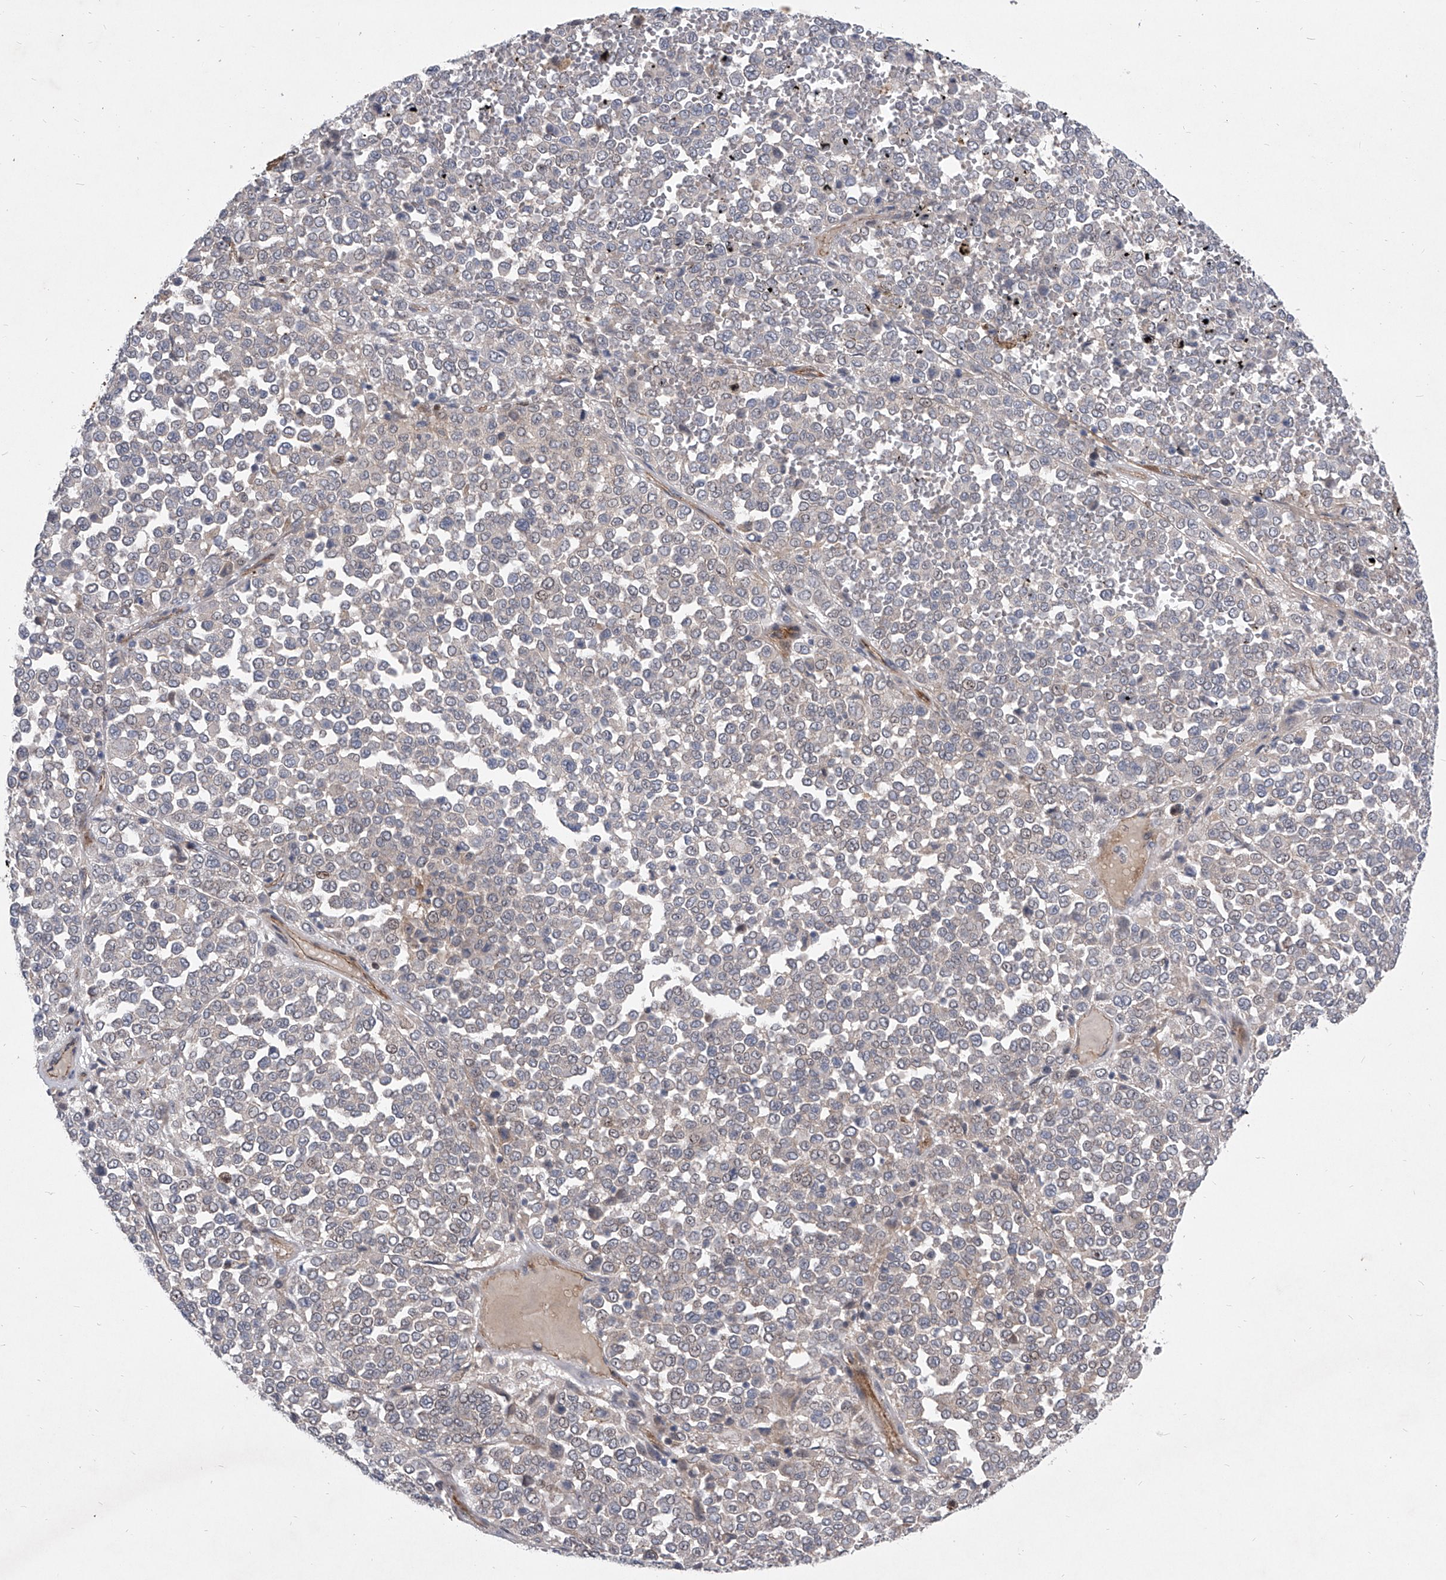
{"staining": {"intensity": "negative", "quantity": "none", "location": "none"}, "tissue": "melanoma", "cell_type": "Tumor cells", "image_type": "cancer", "snomed": [{"axis": "morphology", "description": "Malignant melanoma, Metastatic site"}, {"axis": "topography", "description": "Pancreas"}], "caption": "Immunohistochemical staining of human melanoma displays no significant positivity in tumor cells.", "gene": "MINDY4", "patient": {"sex": "female", "age": 30}}